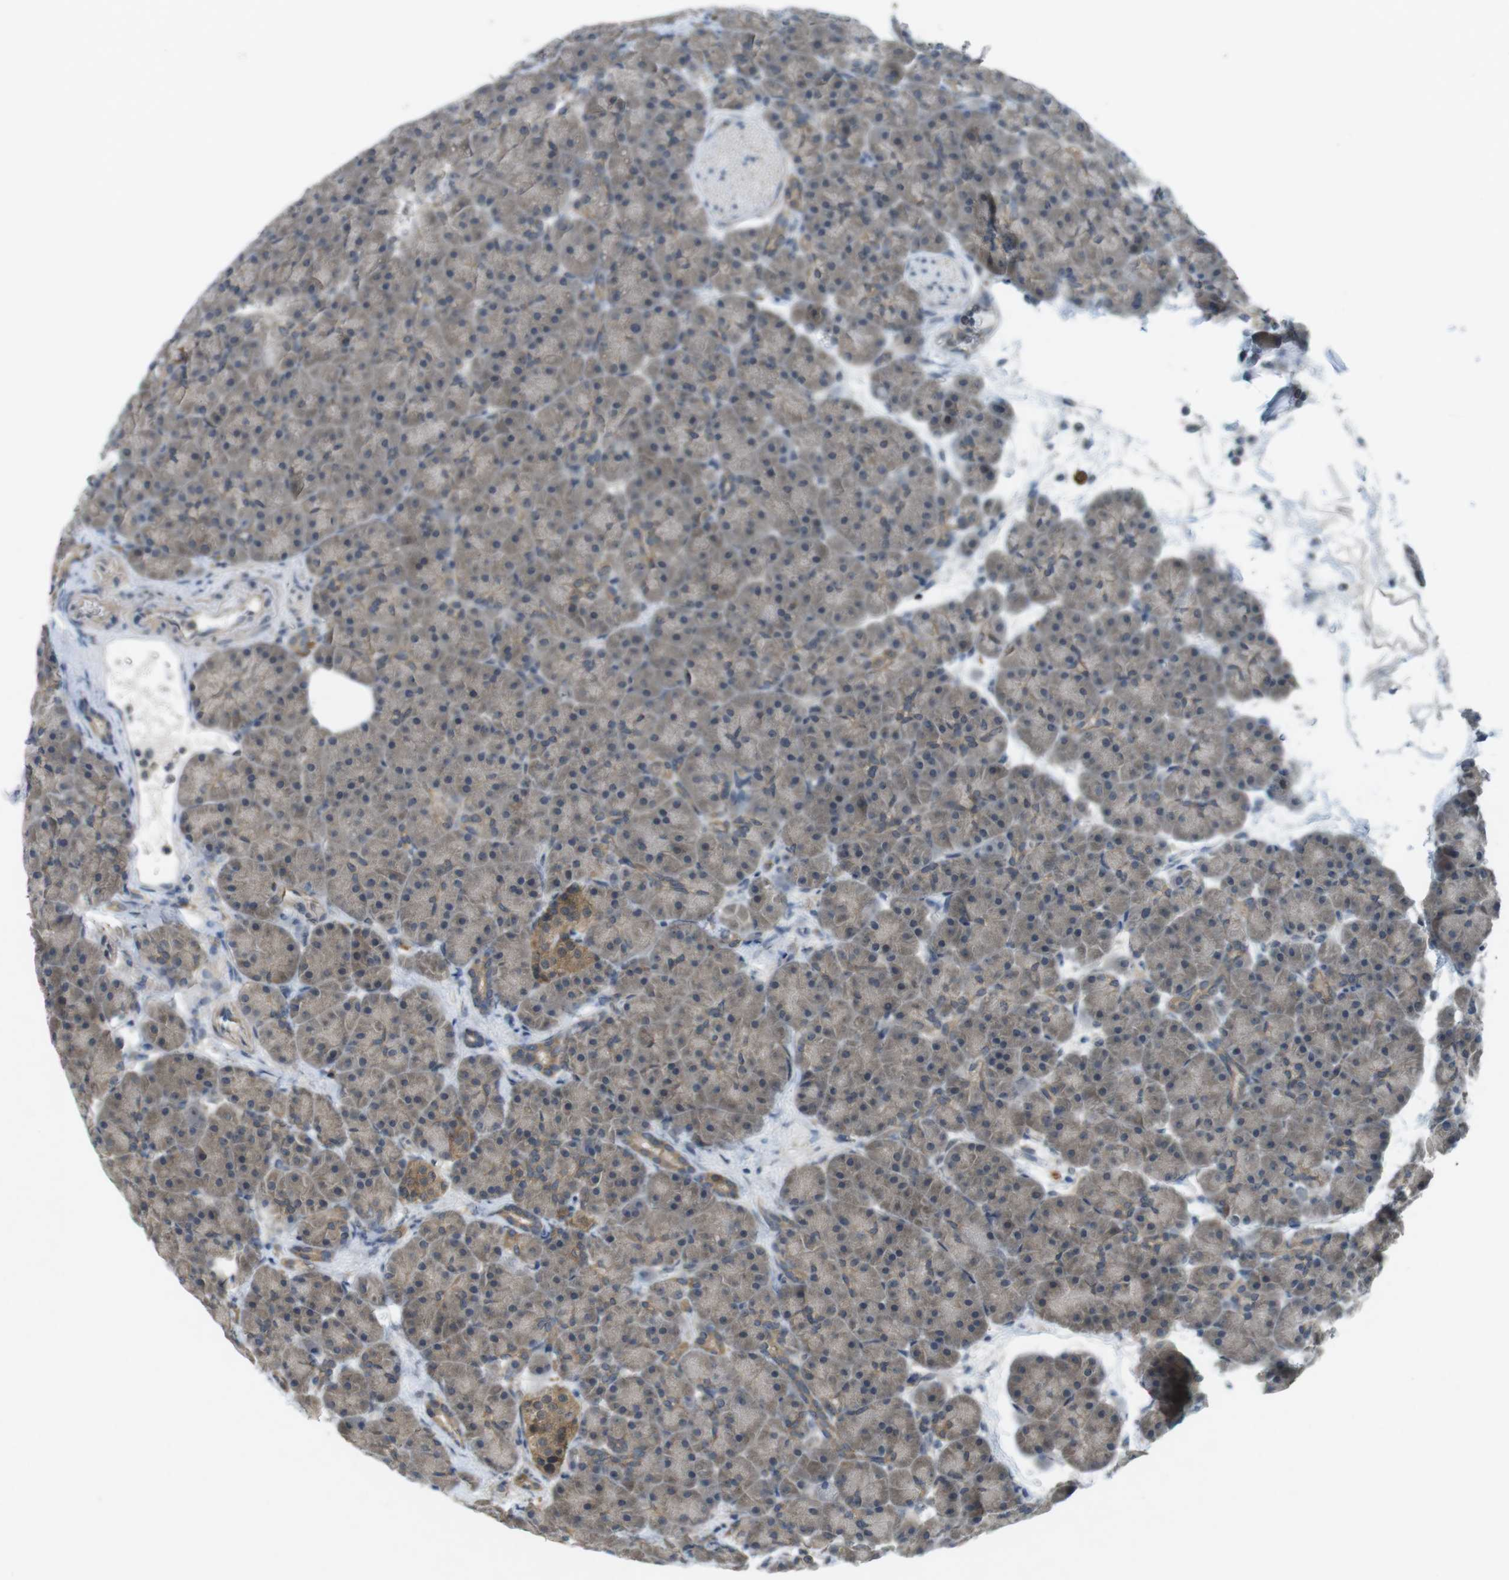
{"staining": {"intensity": "weak", "quantity": "25%-75%", "location": "cytoplasmic/membranous"}, "tissue": "pancreas", "cell_type": "Exocrine glandular cells", "image_type": "normal", "snomed": [{"axis": "morphology", "description": "Normal tissue, NOS"}, {"axis": "topography", "description": "Pancreas"}], "caption": "Immunohistochemistry of normal human pancreas demonstrates low levels of weak cytoplasmic/membranous positivity in approximately 25%-75% of exocrine glandular cells.", "gene": "SUGT1", "patient": {"sex": "male", "age": 66}}